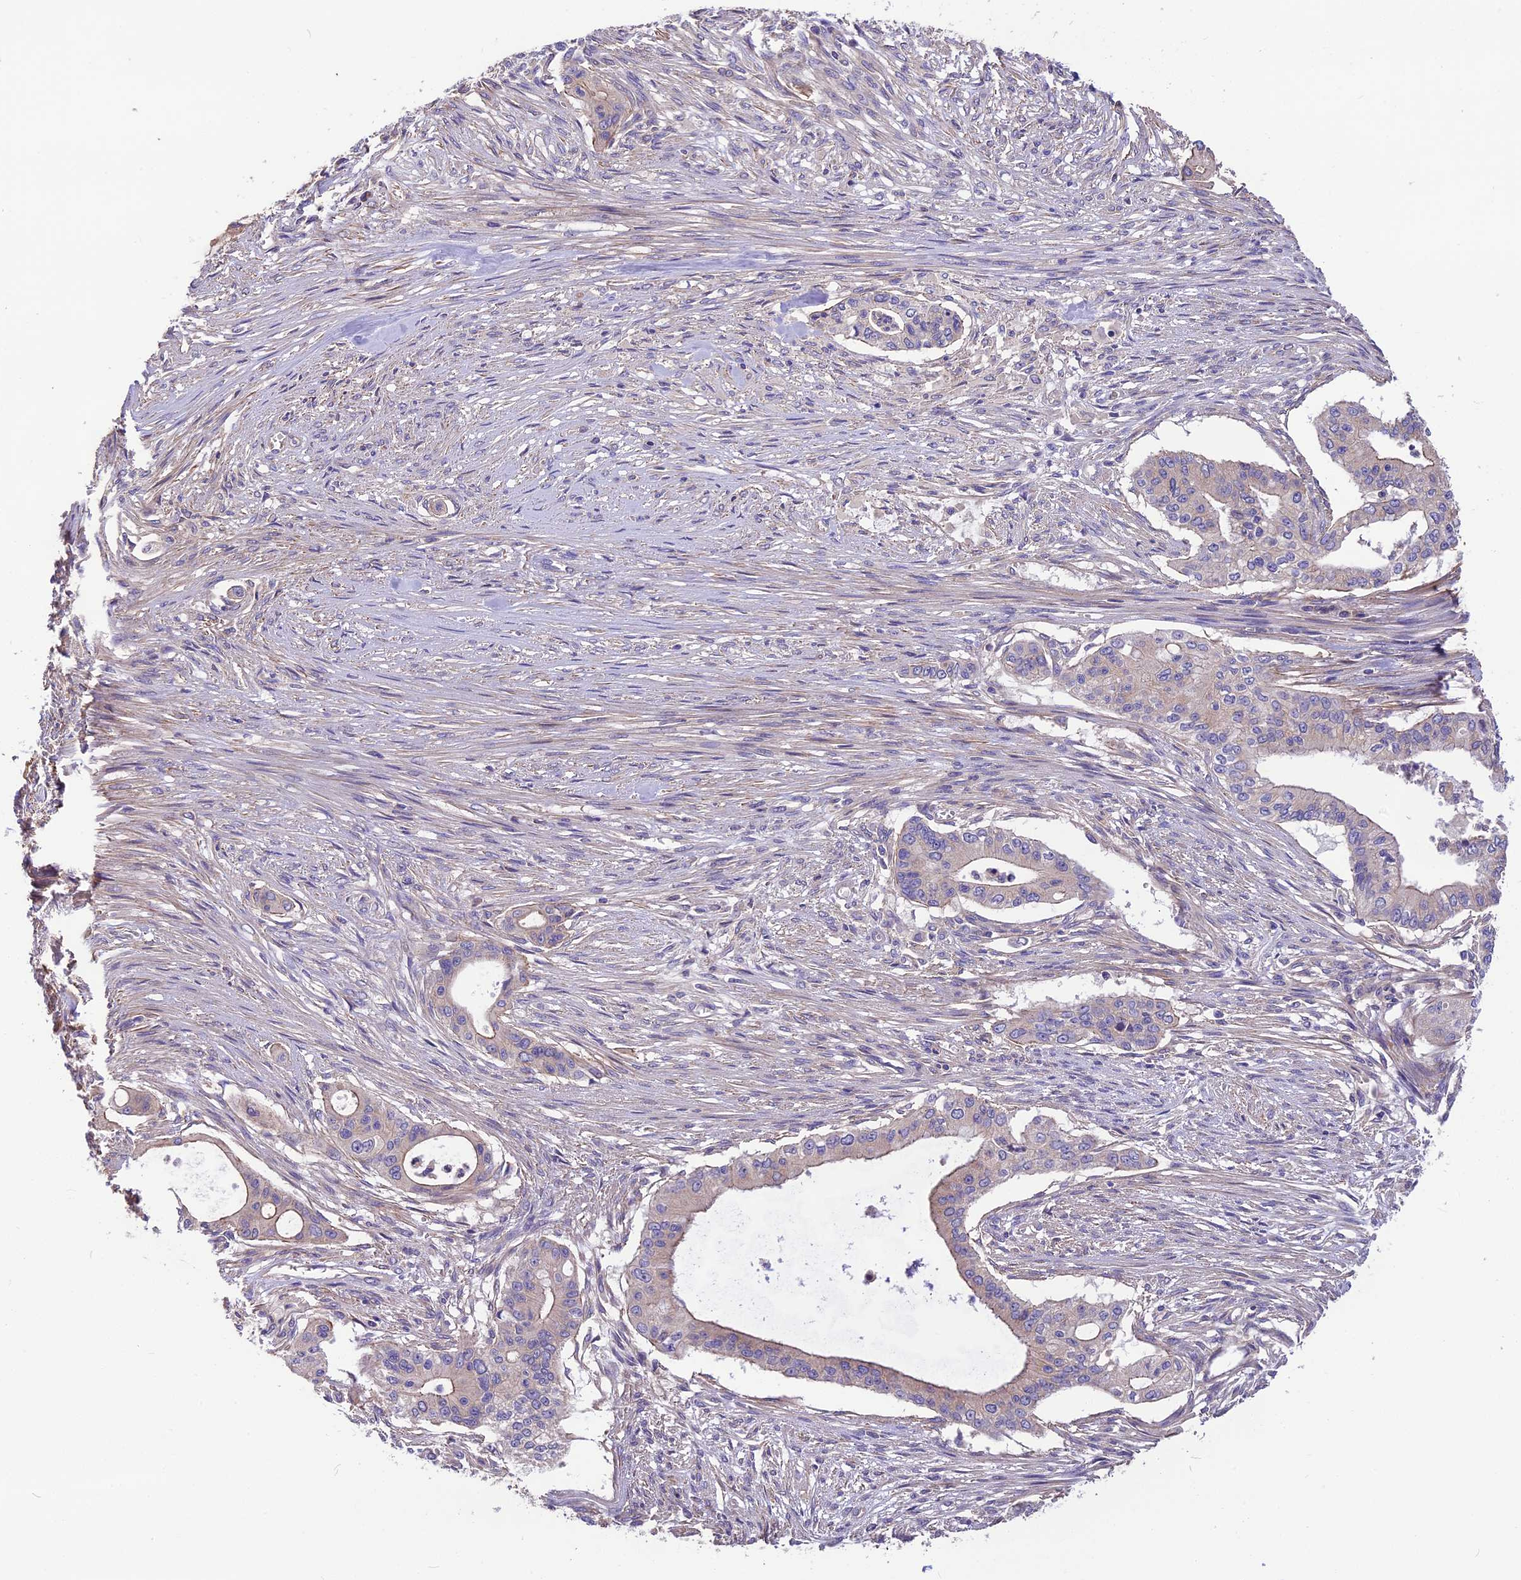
{"staining": {"intensity": "weak", "quantity": "<25%", "location": "cytoplasmic/membranous"}, "tissue": "pancreatic cancer", "cell_type": "Tumor cells", "image_type": "cancer", "snomed": [{"axis": "morphology", "description": "Adenocarcinoma, NOS"}, {"axis": "topography", "description": "Pancreas"}], "caption": "Pancreatic adenocarcinoma was stained to show a protein in brown. There is no significant staining in tumor cells.", "gene": "ANO3", "patient": {"sex": "male", "age": 46}}